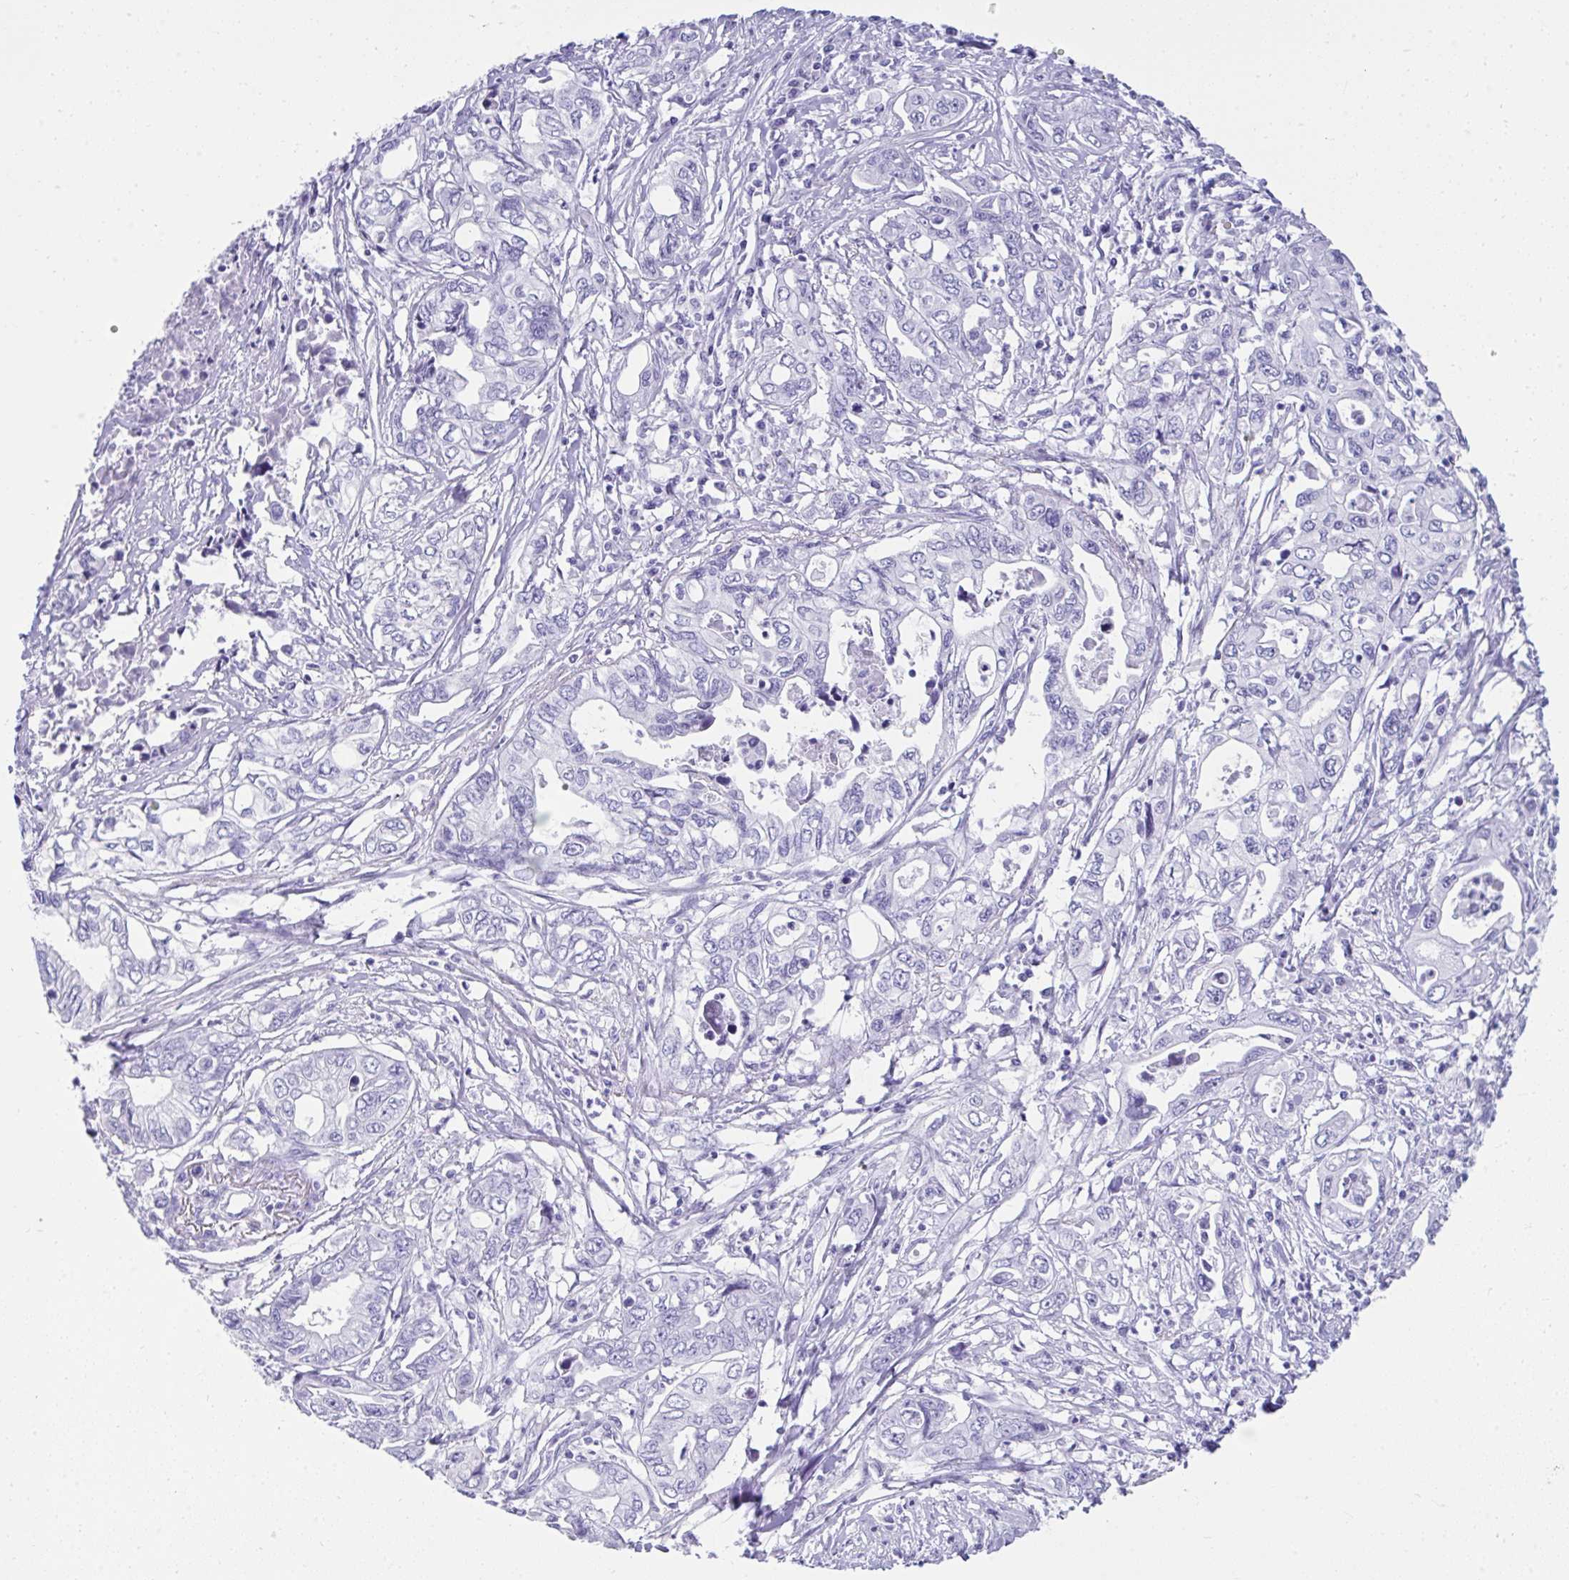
{"staining": {"intensity": "negative", "quantity": "none", "location": "none"}, "tissue": "pancreatic cancer", "cell_type": "Tumor cells", "image_type": "cancer", "snomed": [{"axis": "morphology", "description": "Adenocarcinoma, NOS"}, {"axis": "topography", "description": "Pancreas"}], "caption": "Tumor cells are negative for brown protein staining in pancreatic adenocarcinoma.", "gene": "PSCA", "patient": {"sex": "male", "age": 68}}